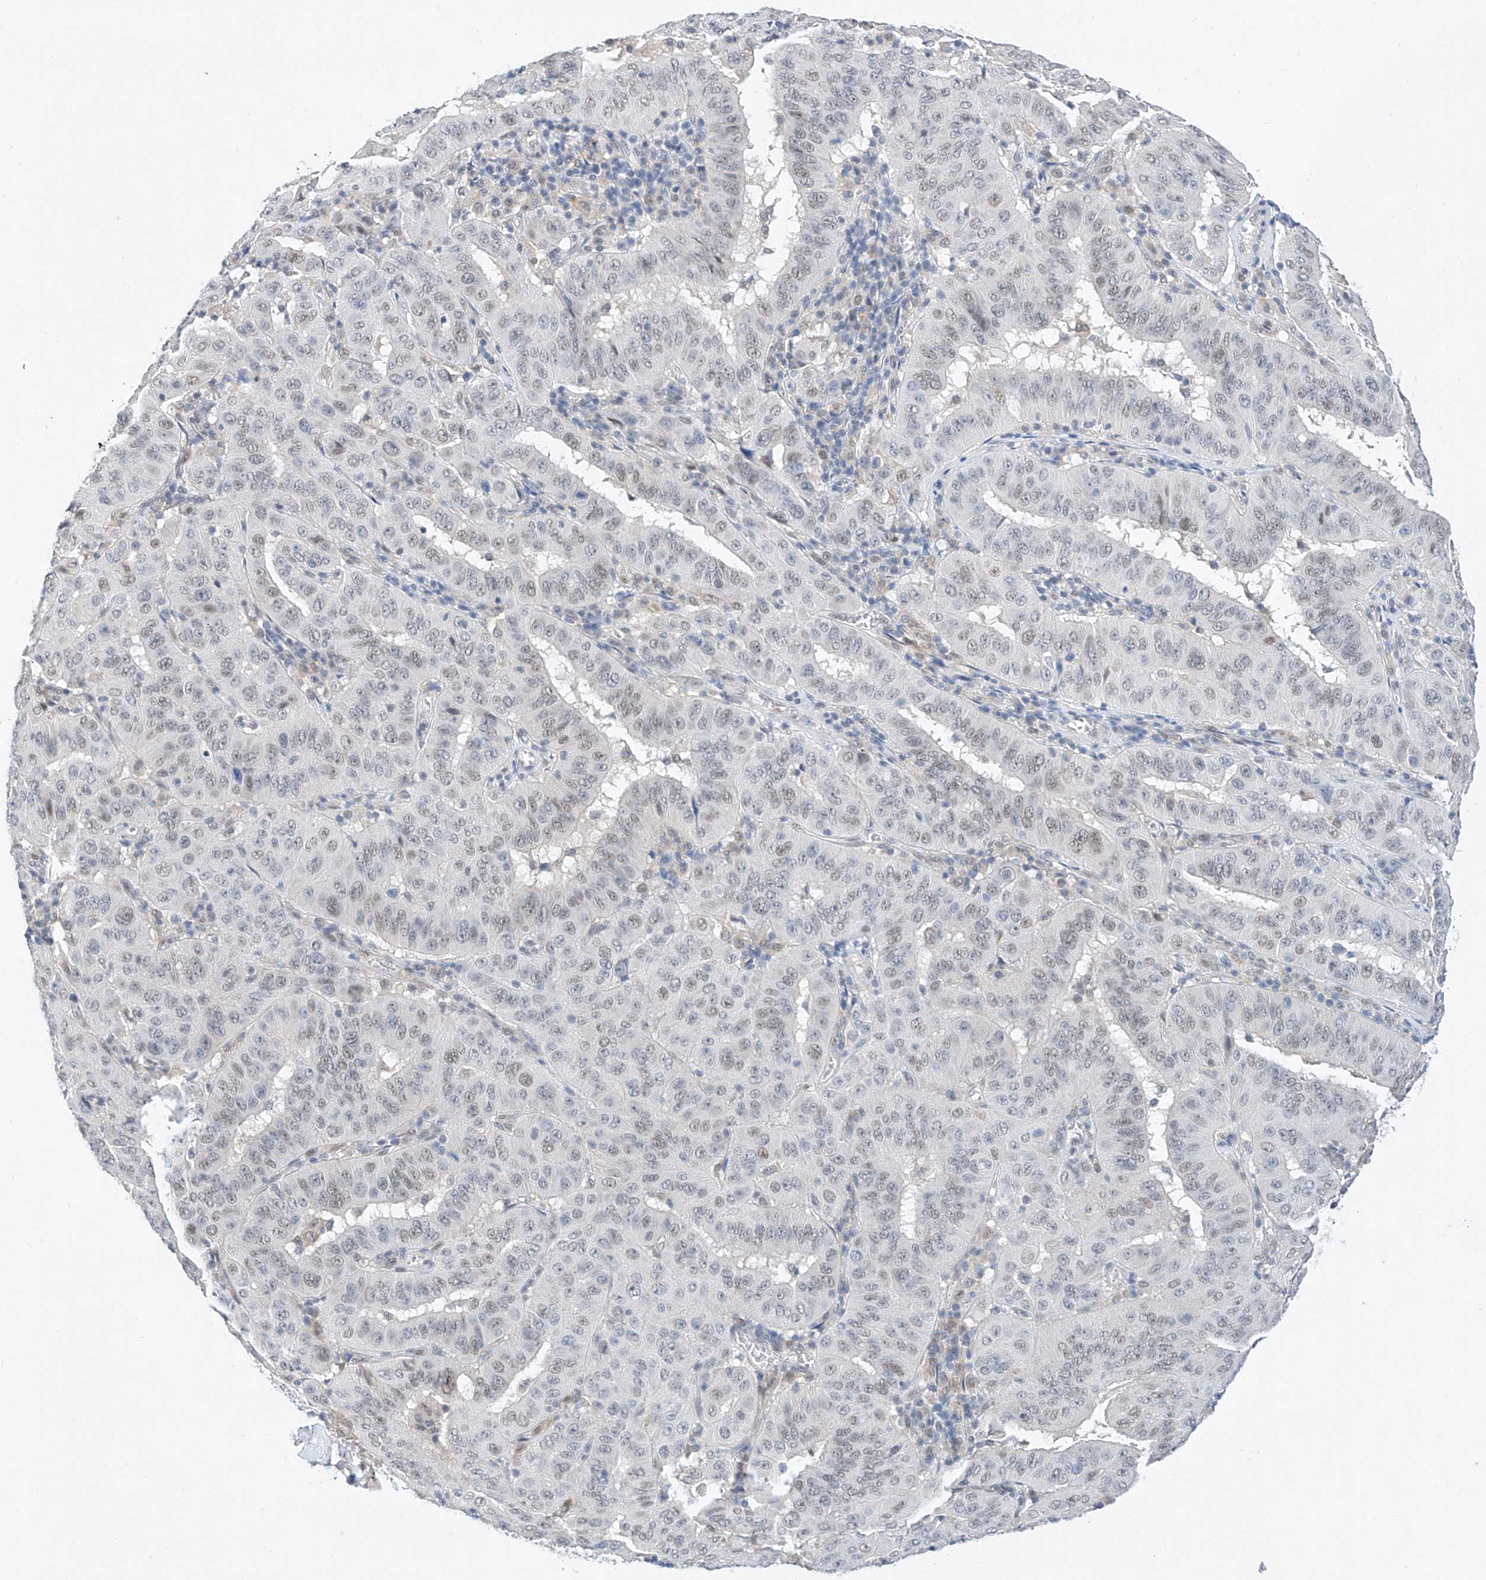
{"staining": {"intensity": "weak", "quantity": "<25%", "location": "nuclear"}, "tissue": "pancreatic cancer", "cell_type": "Tumor cells", "image_type": "cancer", "snomed": [{"axis": "morphology", "description": "Adenocarcinoma, NOS"}, {"axis": "topography", "description": "Pancreas"}], "caption": "Immunohistochemistry micrograph of pancreatic cancer stained for a protein (brown), which shows no expression in tumor cells.", "gene": "KCNJ1", "patient": {"sex": "male", "age": 63}}